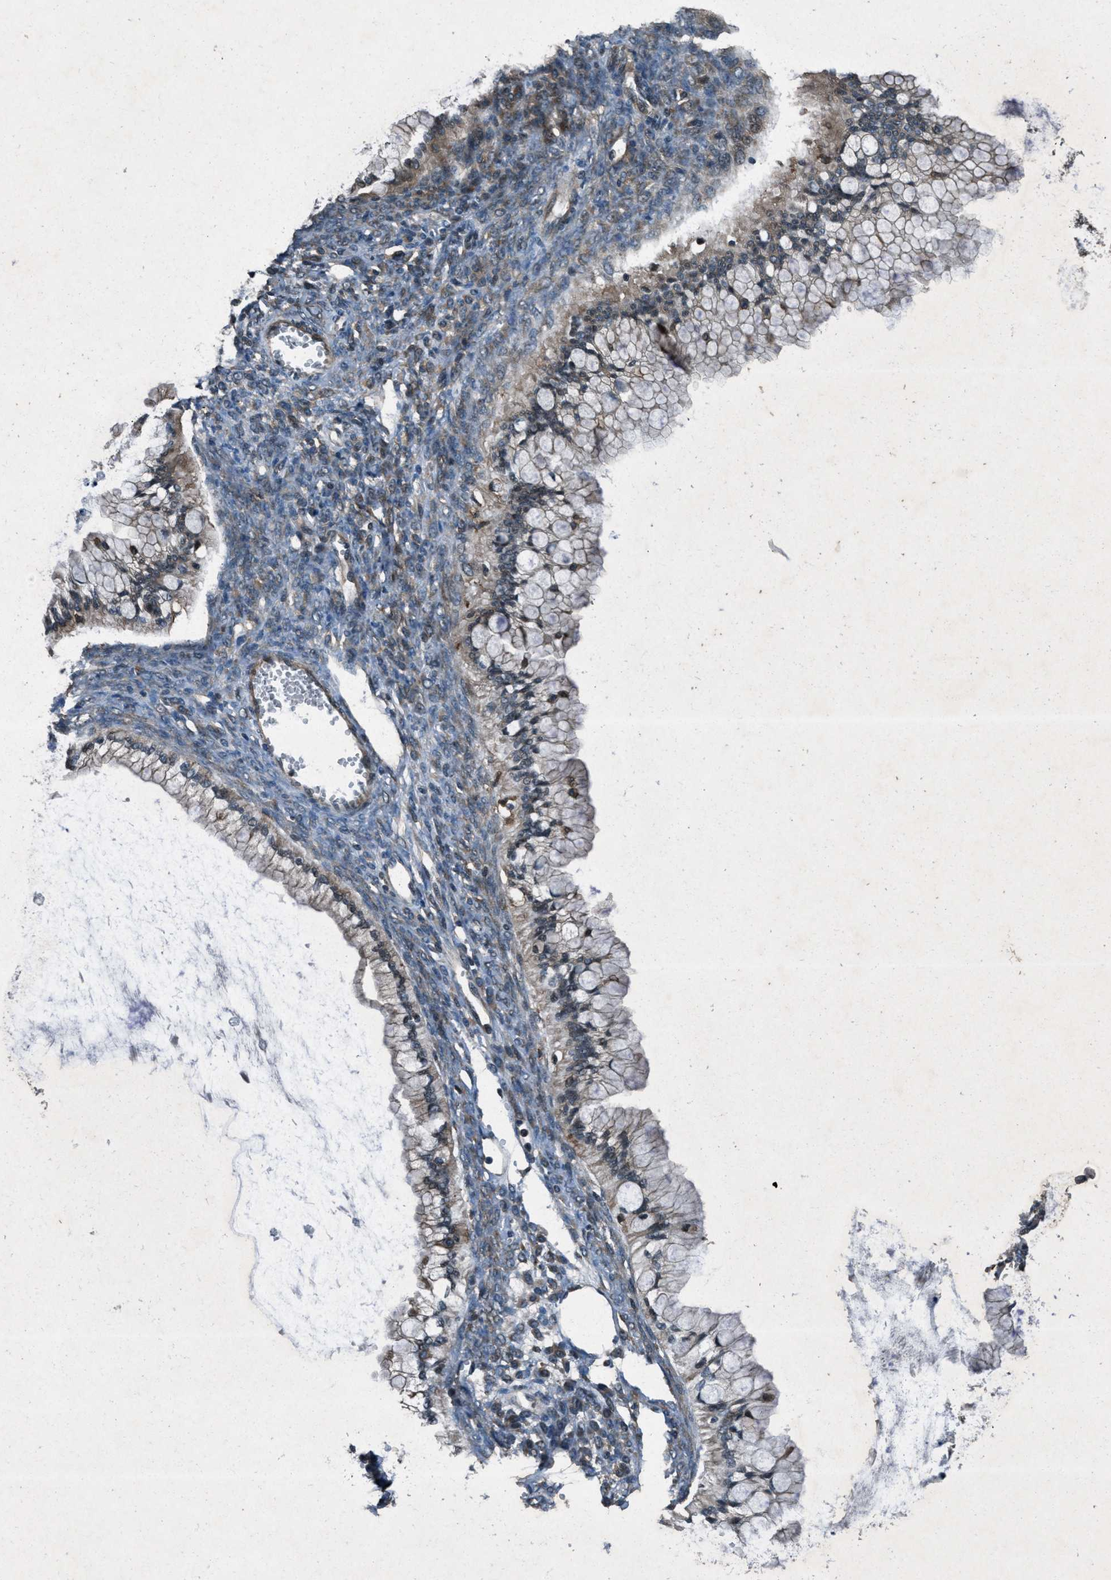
{"staining": {"intensity": "weak", "quantity": ">75%", "location": "cytoplasmic/membranous"}, "tissue": "ovarian cancer", "cell_type": "Tumor cells", "image_type": "cancer", "snomed": [{"axis": "morphology", "description": "Cystadenocarcinoma, mucinous, NOS"}, {"axis": "topography", "description": "Ovary"}], "caption": "Ovarian cancer stained for a protein displays weak cytoplasmic/membranous positivity in tumor cells. Ihc stains the protein in brown and the nuclei are stained blue.", "gene": "EPSTI1", "patient": {"sex": "female", "age": 57}}